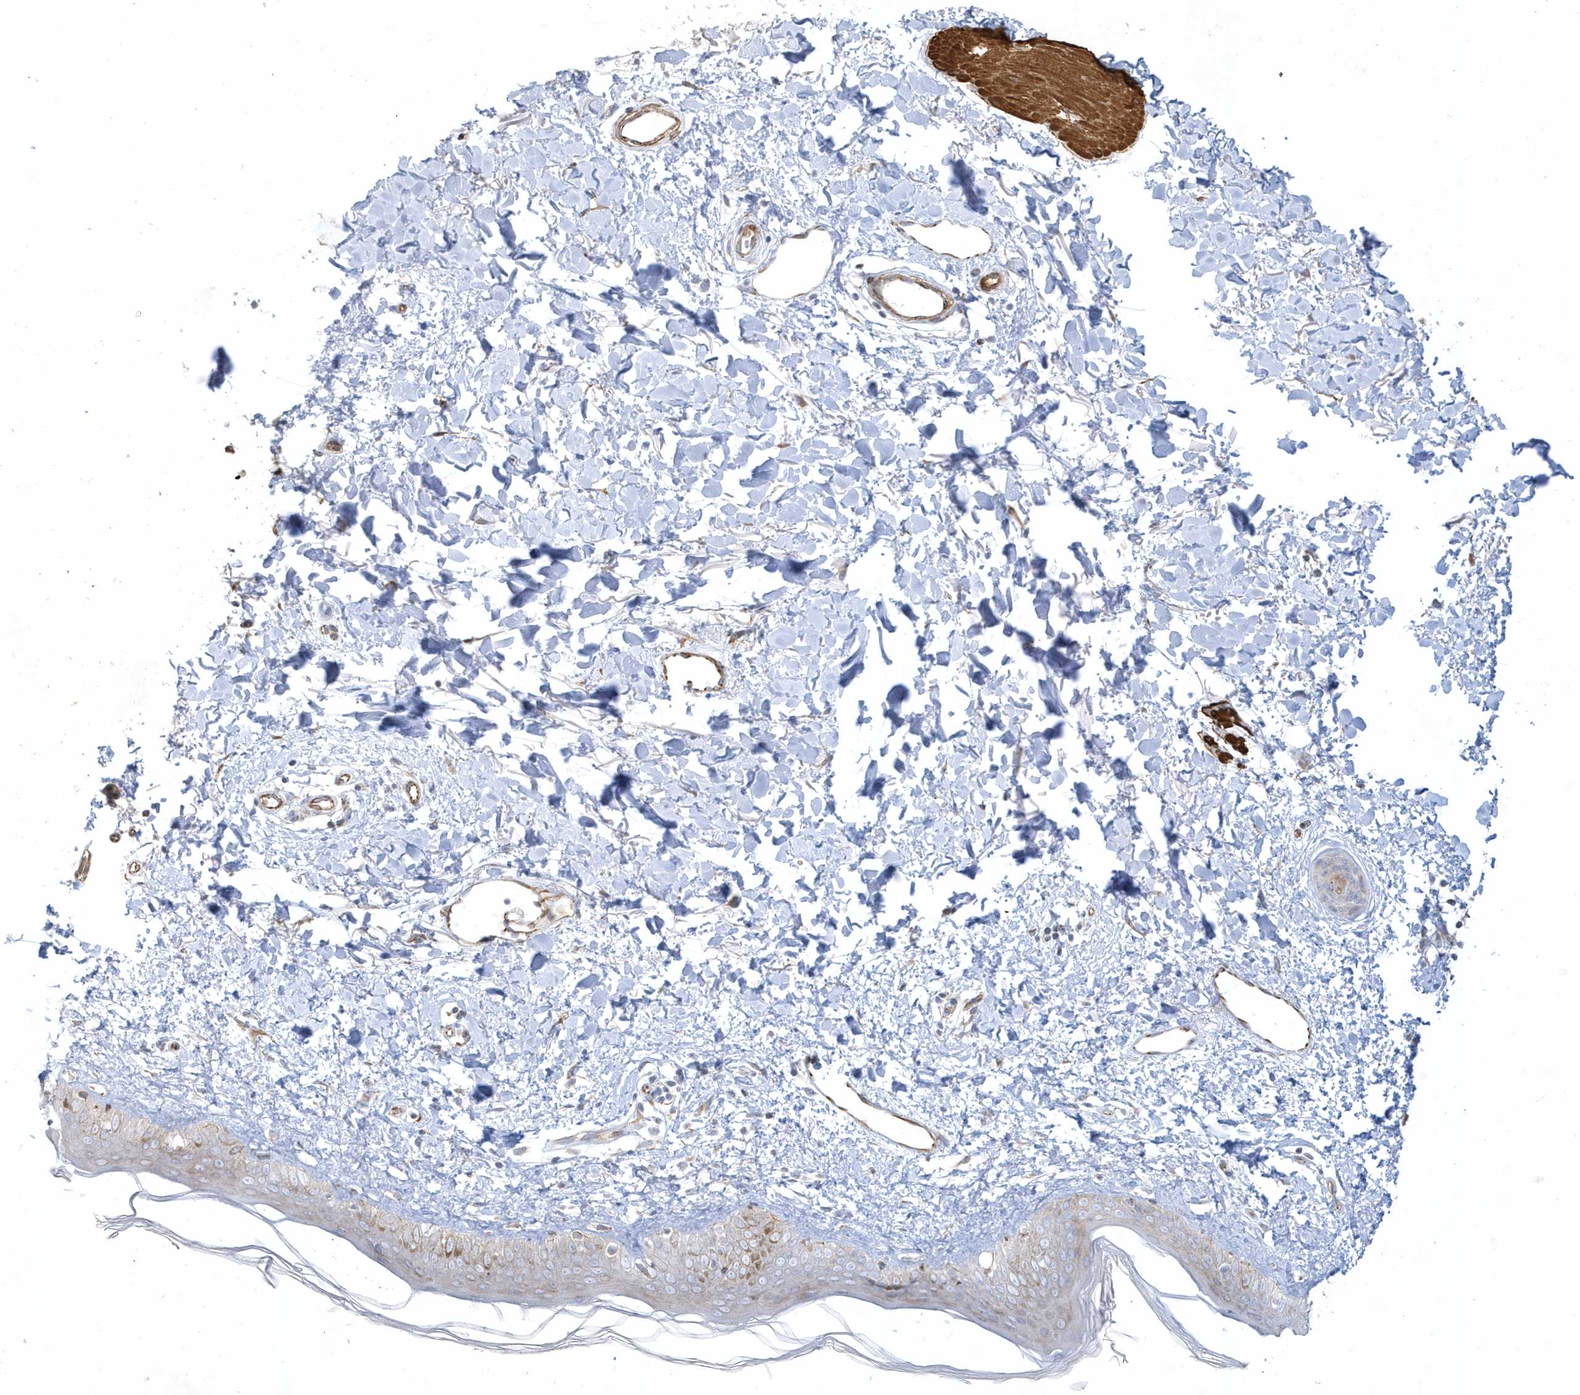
{"staining": {"intensity": "weak", "quantity": ">75%", "location": "cytoplasmic/membranous"}, "tissue": "skin", "cell_type": "Fibroblasts", "image_type": "normal", "snomed": [{"axis": "morphology", "description": "Normal tissue, NOS"}, {"axis": "topography", "description": "Skin"}], "caption": "Weak cytoplasmic/membranous protein positivity is appreciated in approximately >75% of fibroblasts in skin.", "gene": "THADA", "patient": {"sex": "female", "age": 58}}